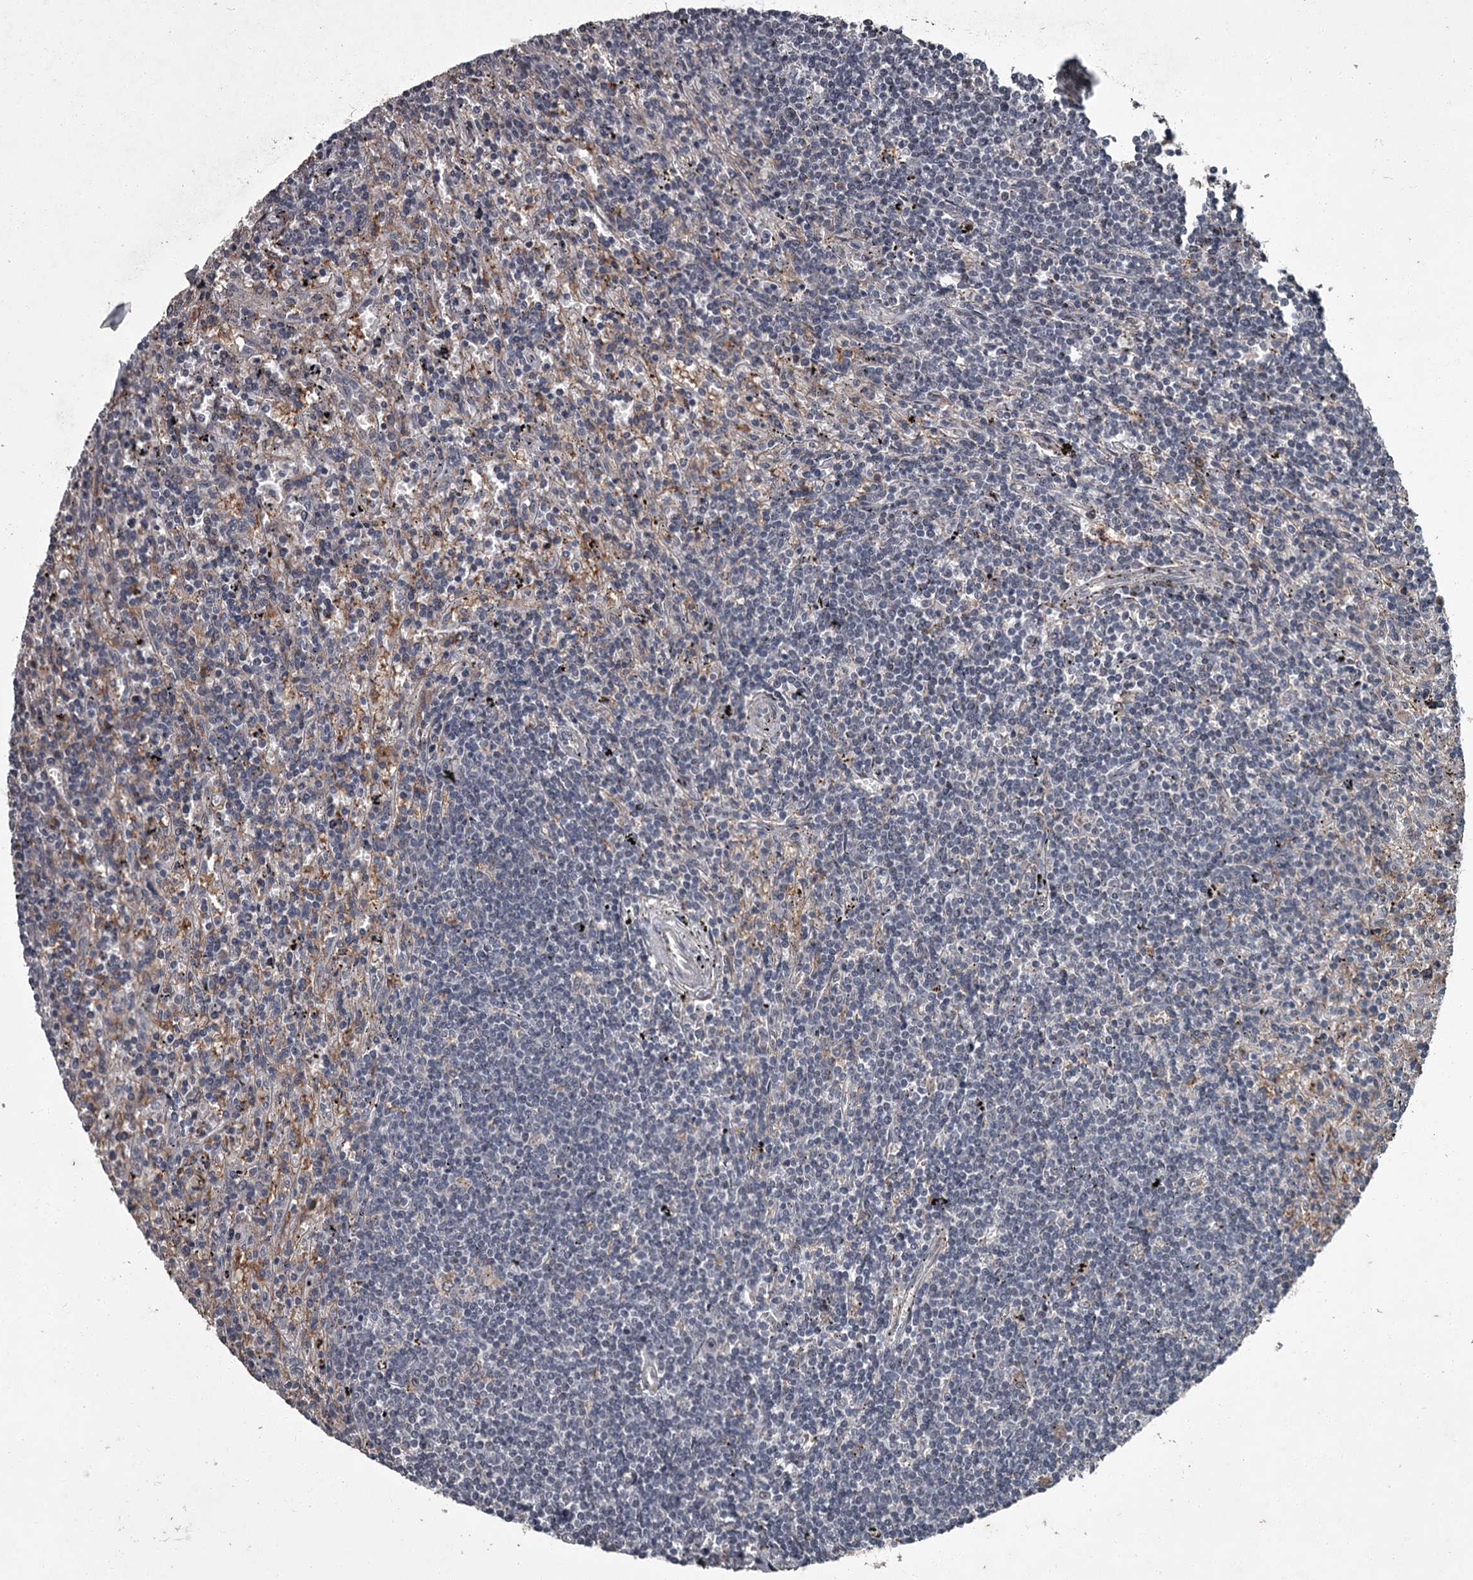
{"staining": {"intensity": "negative", "quantity": "none", "location": "none"}, "tissue": "lymphoma", "cell_type": "Tumor cells", "image_type": "cancer", "snomed": [{"axis": "morphology", "description": "Malignant lymphoma, non-Hodgkin's type, Low grade"}, {"axis": "topography", "description": "Spleen"}], "caption": "This is a photomicrograph of immunohistochemistry staining of low-grade malignant lymphoma, non-Hodgkin's type, which shows no expression in tumor cells.", "gene": "FLVCR2", "patient": {"sex": "male", "age": 76}}